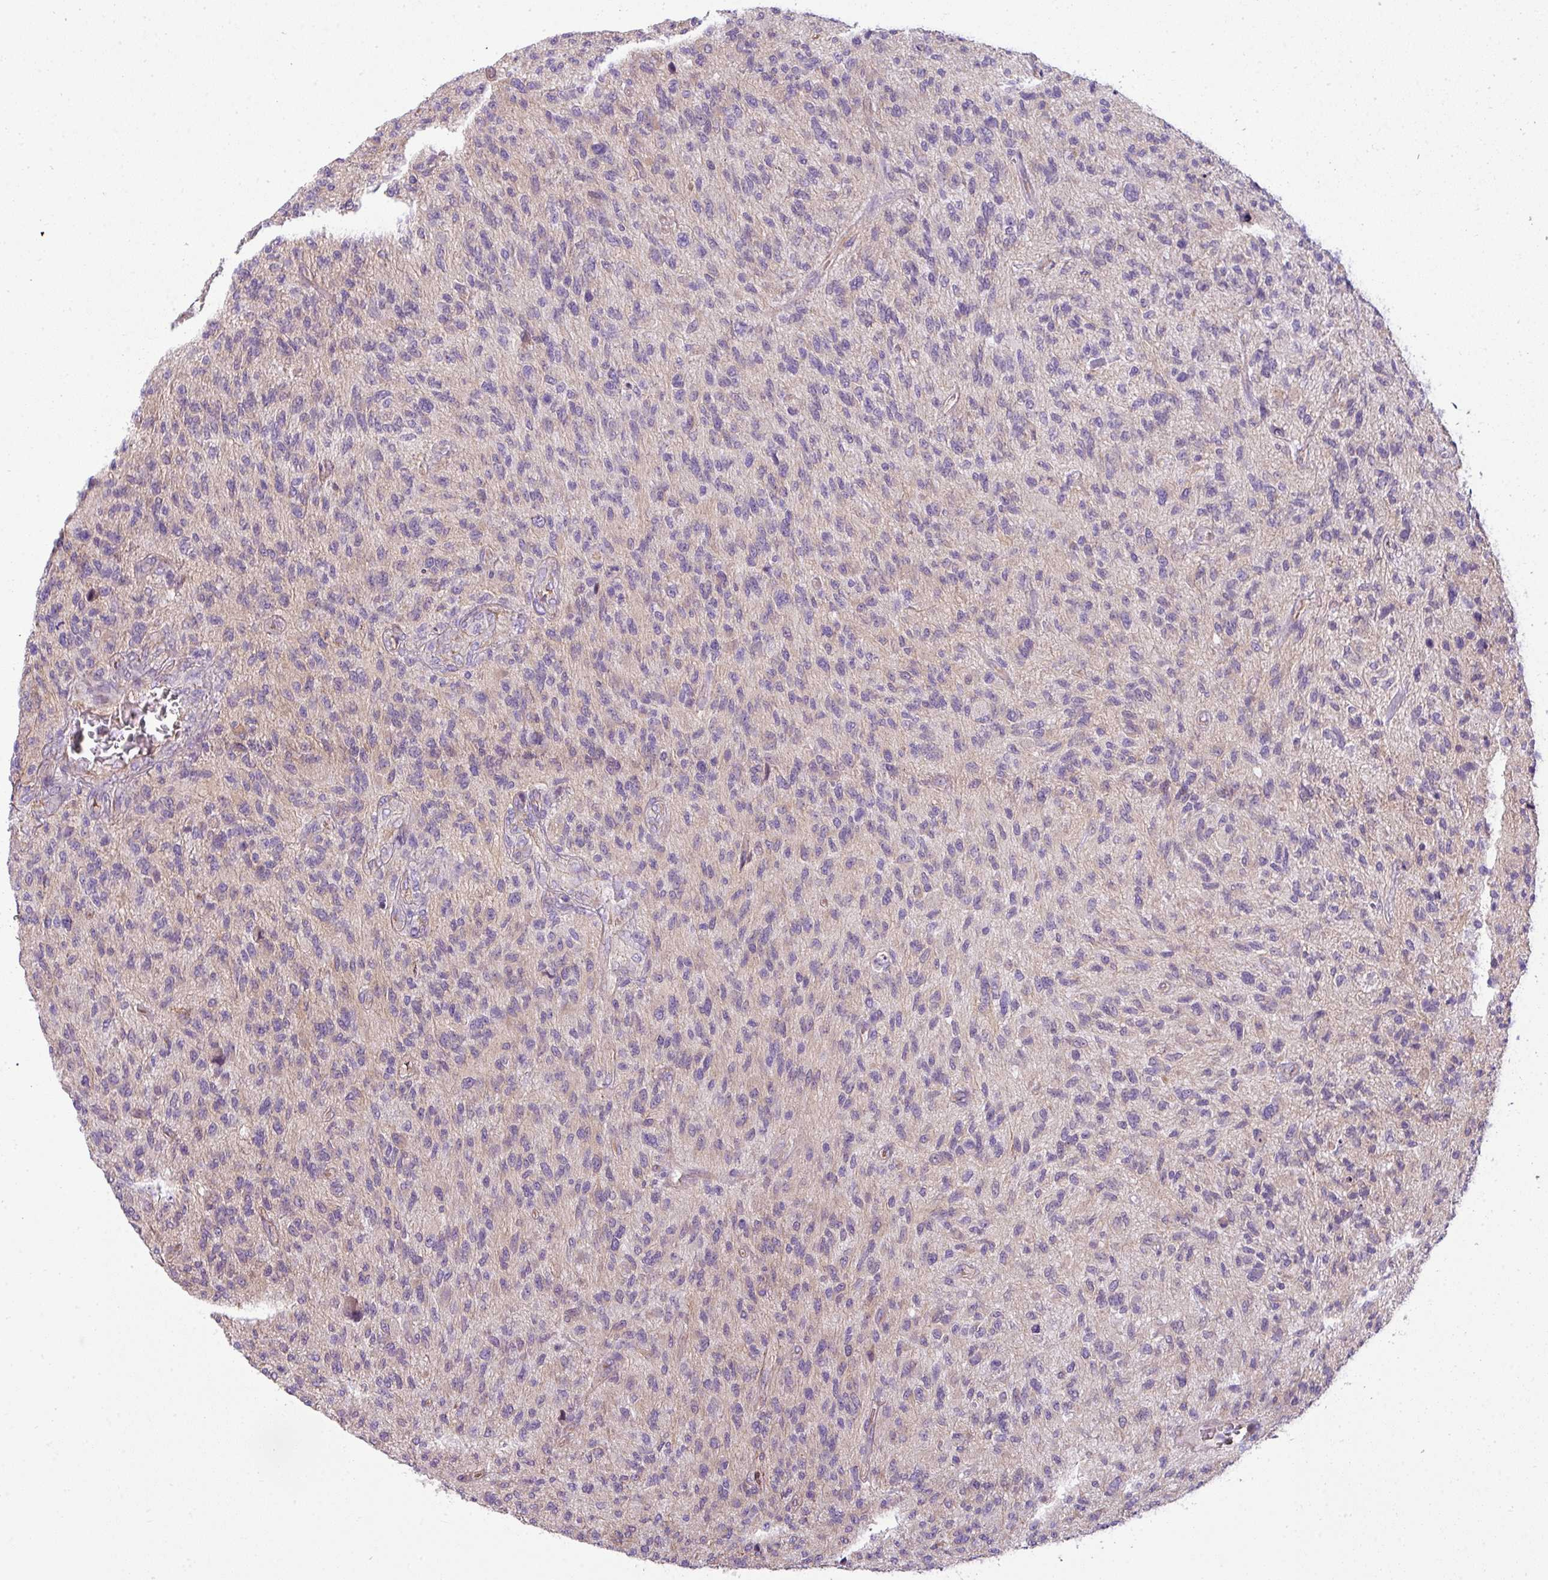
{"staining": {"intensity": "negative", "quantity": "none", "location": "none"}, "tissue": "glioma", "cell_type": "Tumor cells", "image_type": "cancer", "snomed": [{"axis": "morphology", "description": "Glioma, malignant, High grade"}, {"axis": "topography", "description": "Brain"}], "caption": "Micrograph shows no significant protein staining in tumor cells of high-grade glioma (malignant).", "gene": "PALS2", "patient": {"sex": "male", "age": 47}}